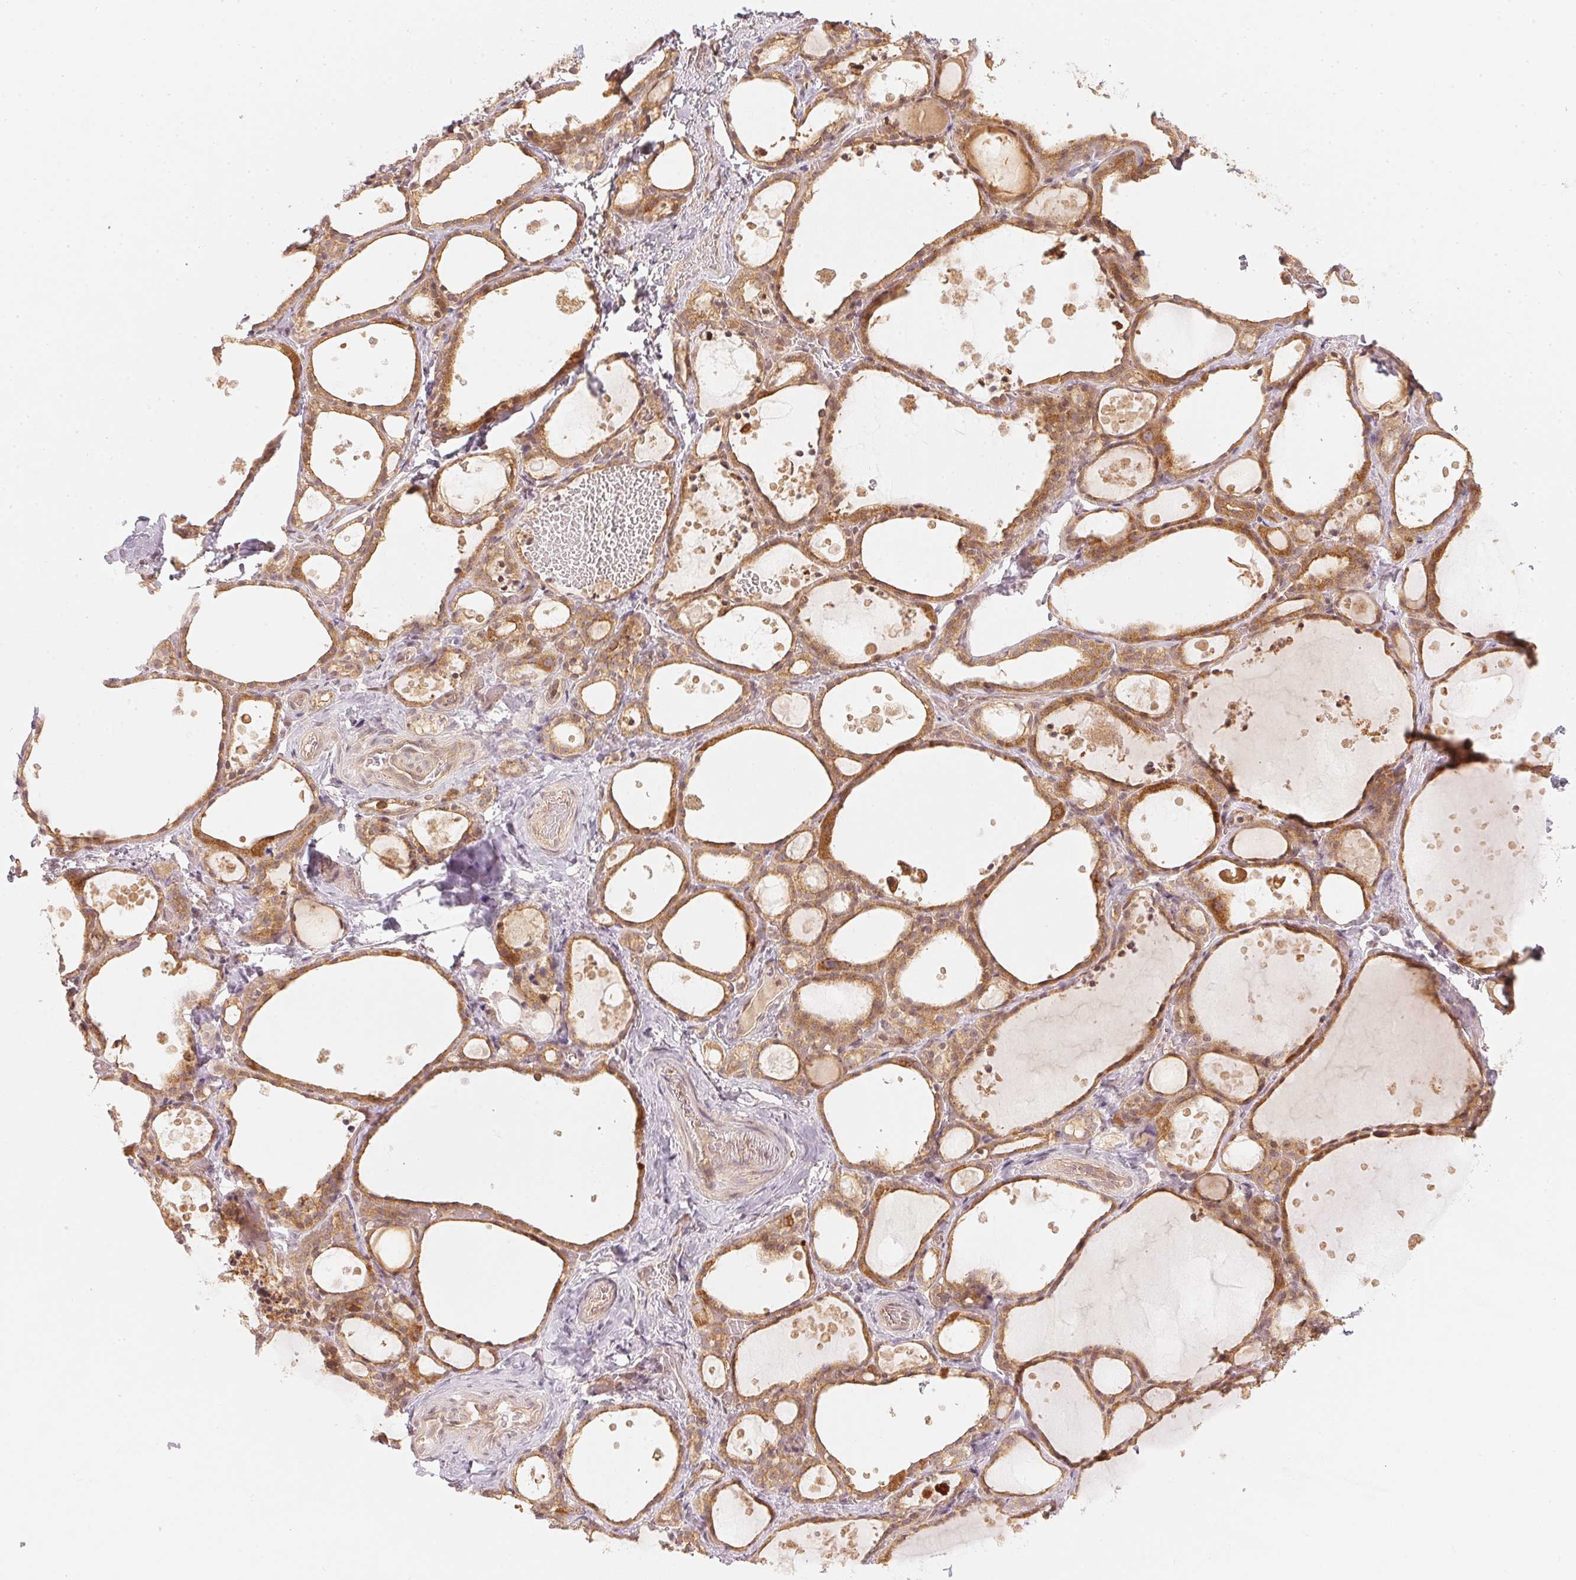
{"staining": {"intensity": "moderate", "quantity": ">75%", "location": "cytoplasmic/membranous"}, "tissue": "thyroid gland", "cell_type": "Glandular cells", "image_type": "normal", "snomed": [{"axis": "morphology", "description": "Normal tissue, NOS"}, {"axis": "topography", "description": "Thyroid gland"}], "caption": "A photomicrograph of thyroid gland stained for a protein reveals moderate cytoplasmic/membranous brown staining in glandular cells.", "gene": "WDR54", "patient": {"sex": "male", "age": 68}}